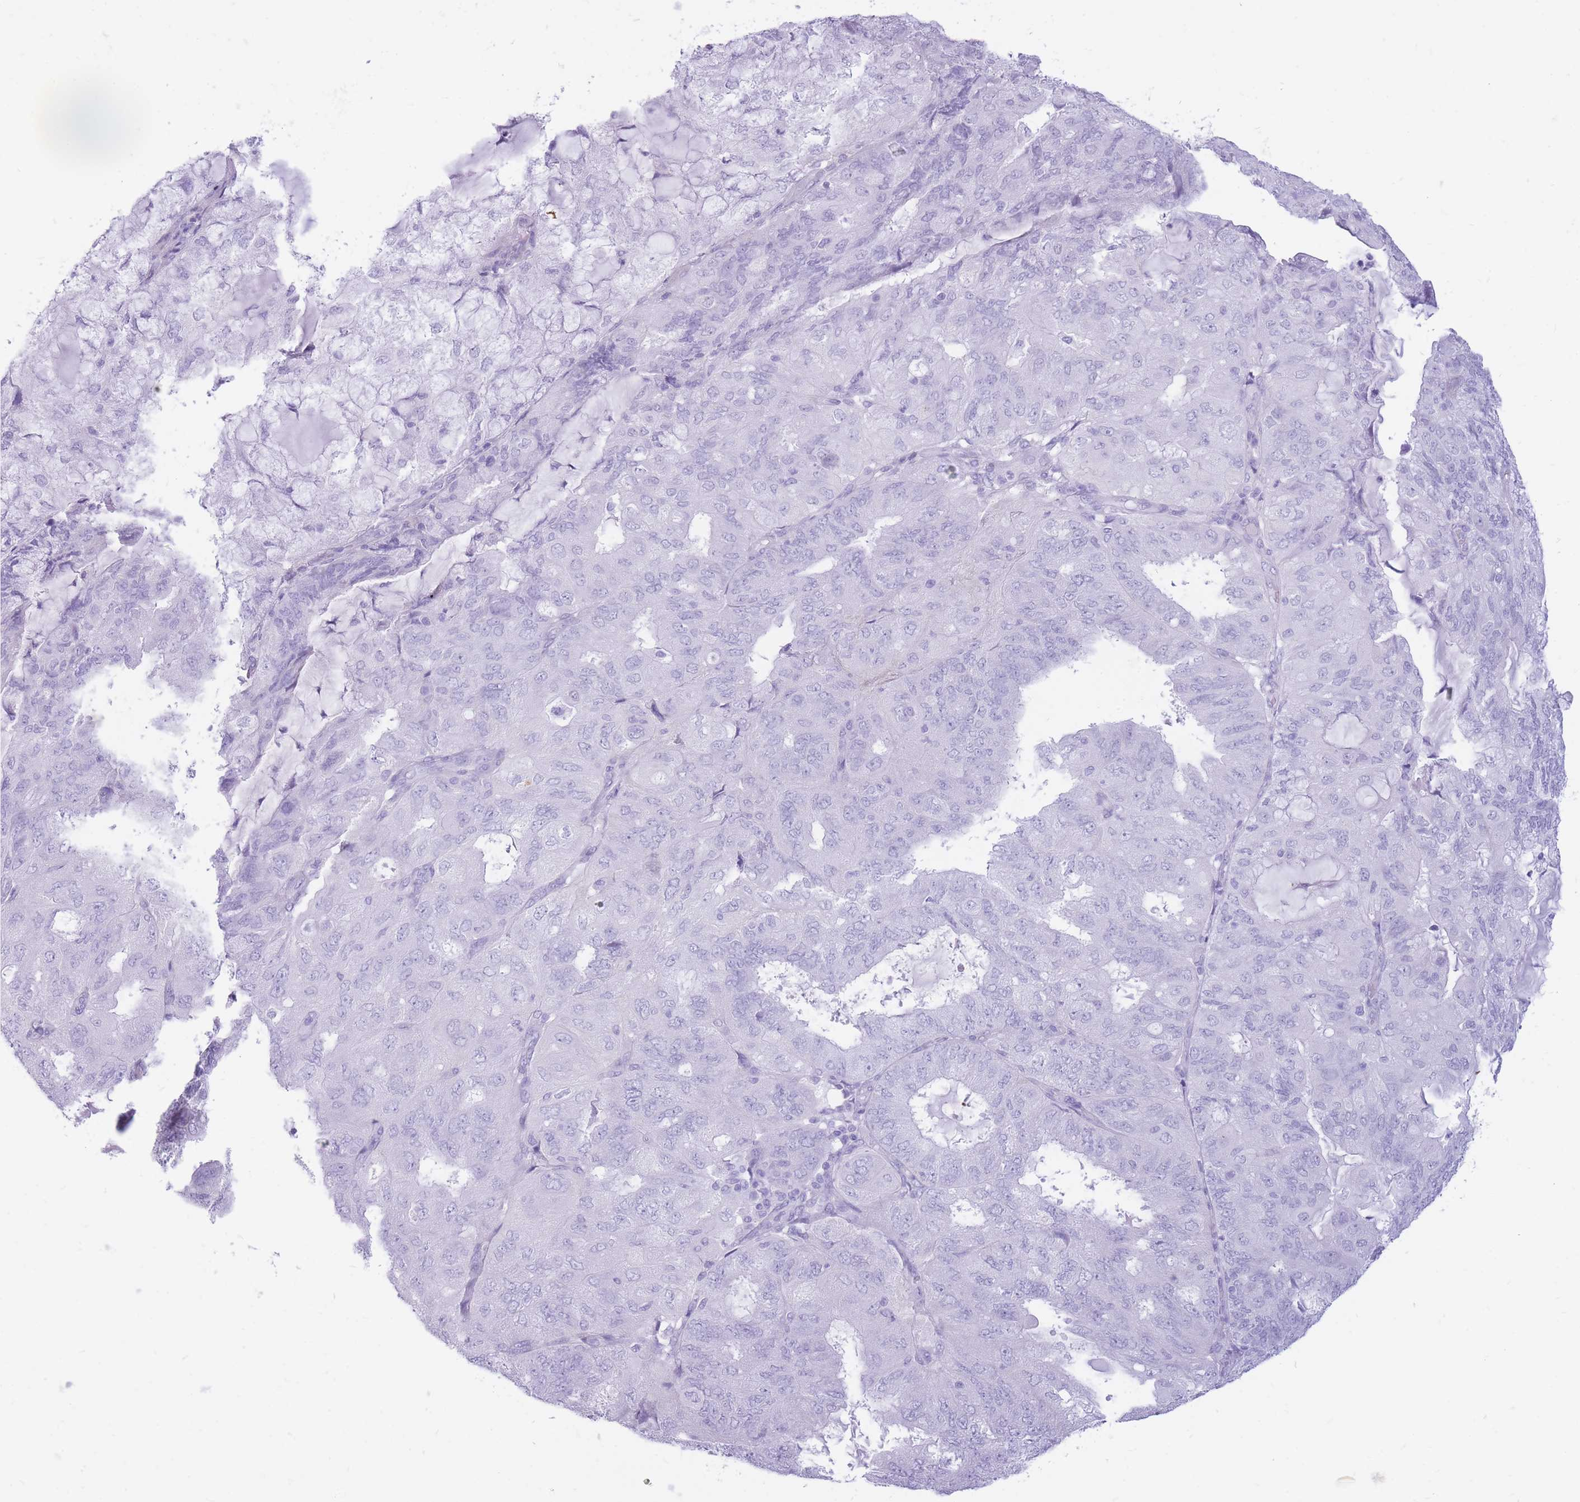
{"staining": {"intensity": "negative", "quantity": "none", "location": "none"}, "tissue": "endometrial cancer", "cell_type": "Tumor cells", "image_type": "cancer", "snomed": [{"axis": "morphology", "description": "Adenocarcinoma, NOS"}, {"axis": "topography", "description": "Endometrium"}], "caption": "This is a histopathology image of immunohistochemistry (IHC) staining of endometrial cancer (adenocarcinoma), which shows no positivity in tumor cells. (Immunohistochemistry (ihc), brightfield microscopy, high magnification).", "gene": "CYP21A2", "patient": {"sex": "female", "age": 81}}